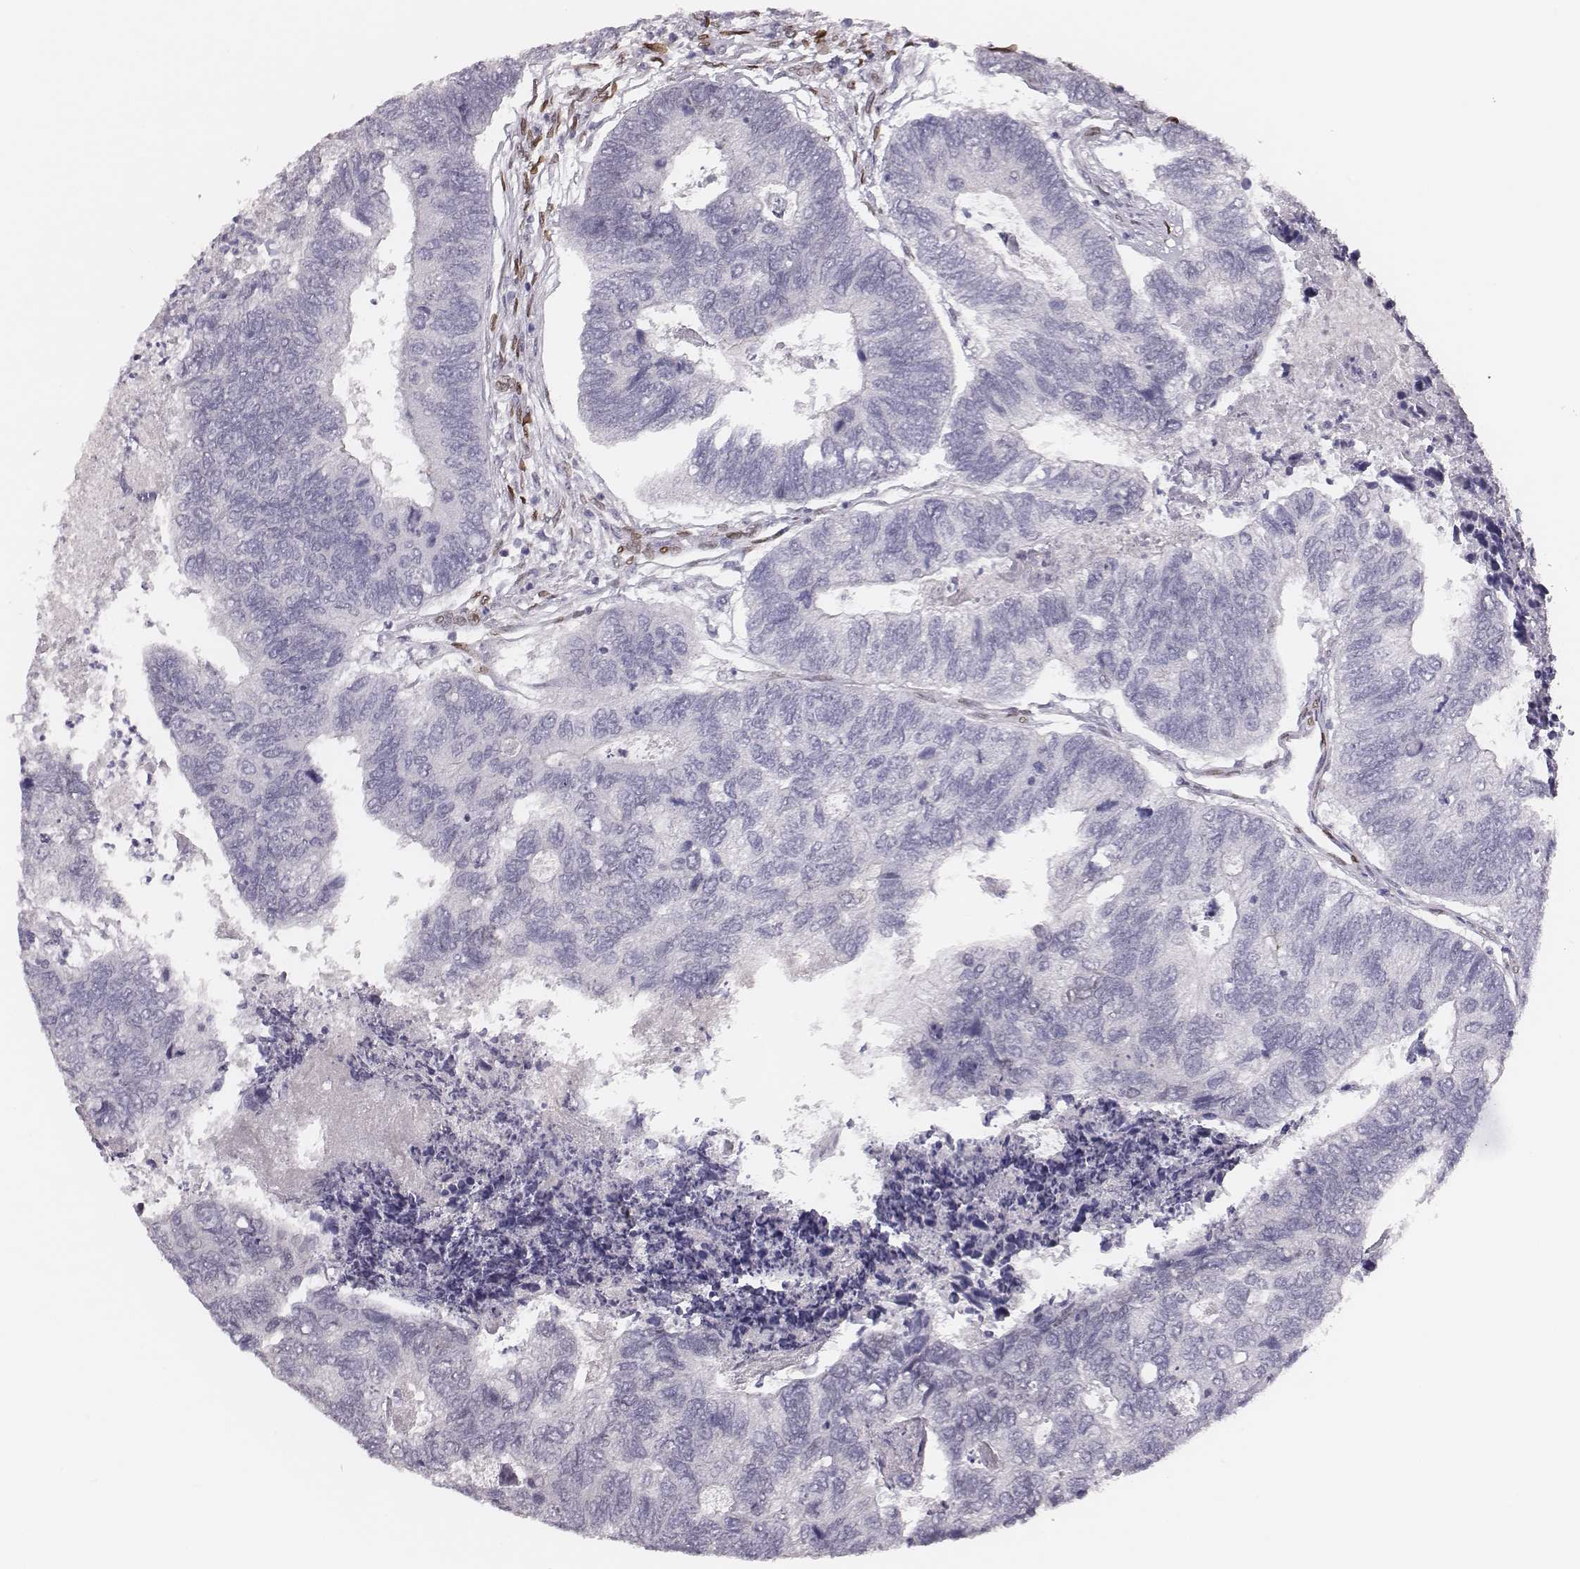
{"staining": {"intensity": "negative", "quantity": "none", "location": "none"}, "tissue": "colorectal cancer", "cell_type": "Tumor cells", "image_type": "cancer", "snomed": [{"axis": "morphology", "description": "Adenocarcinoma, NOS"}, {"axis": "topography", "description": "Colon"}], "caption": "The immunohistochemistry photomicrograph has no significant positivity in tumor cells of colorectal adenocarcinoma tissue.", "gene": "ADGRF4", "patient": {"sex": "female", "age": 67}}